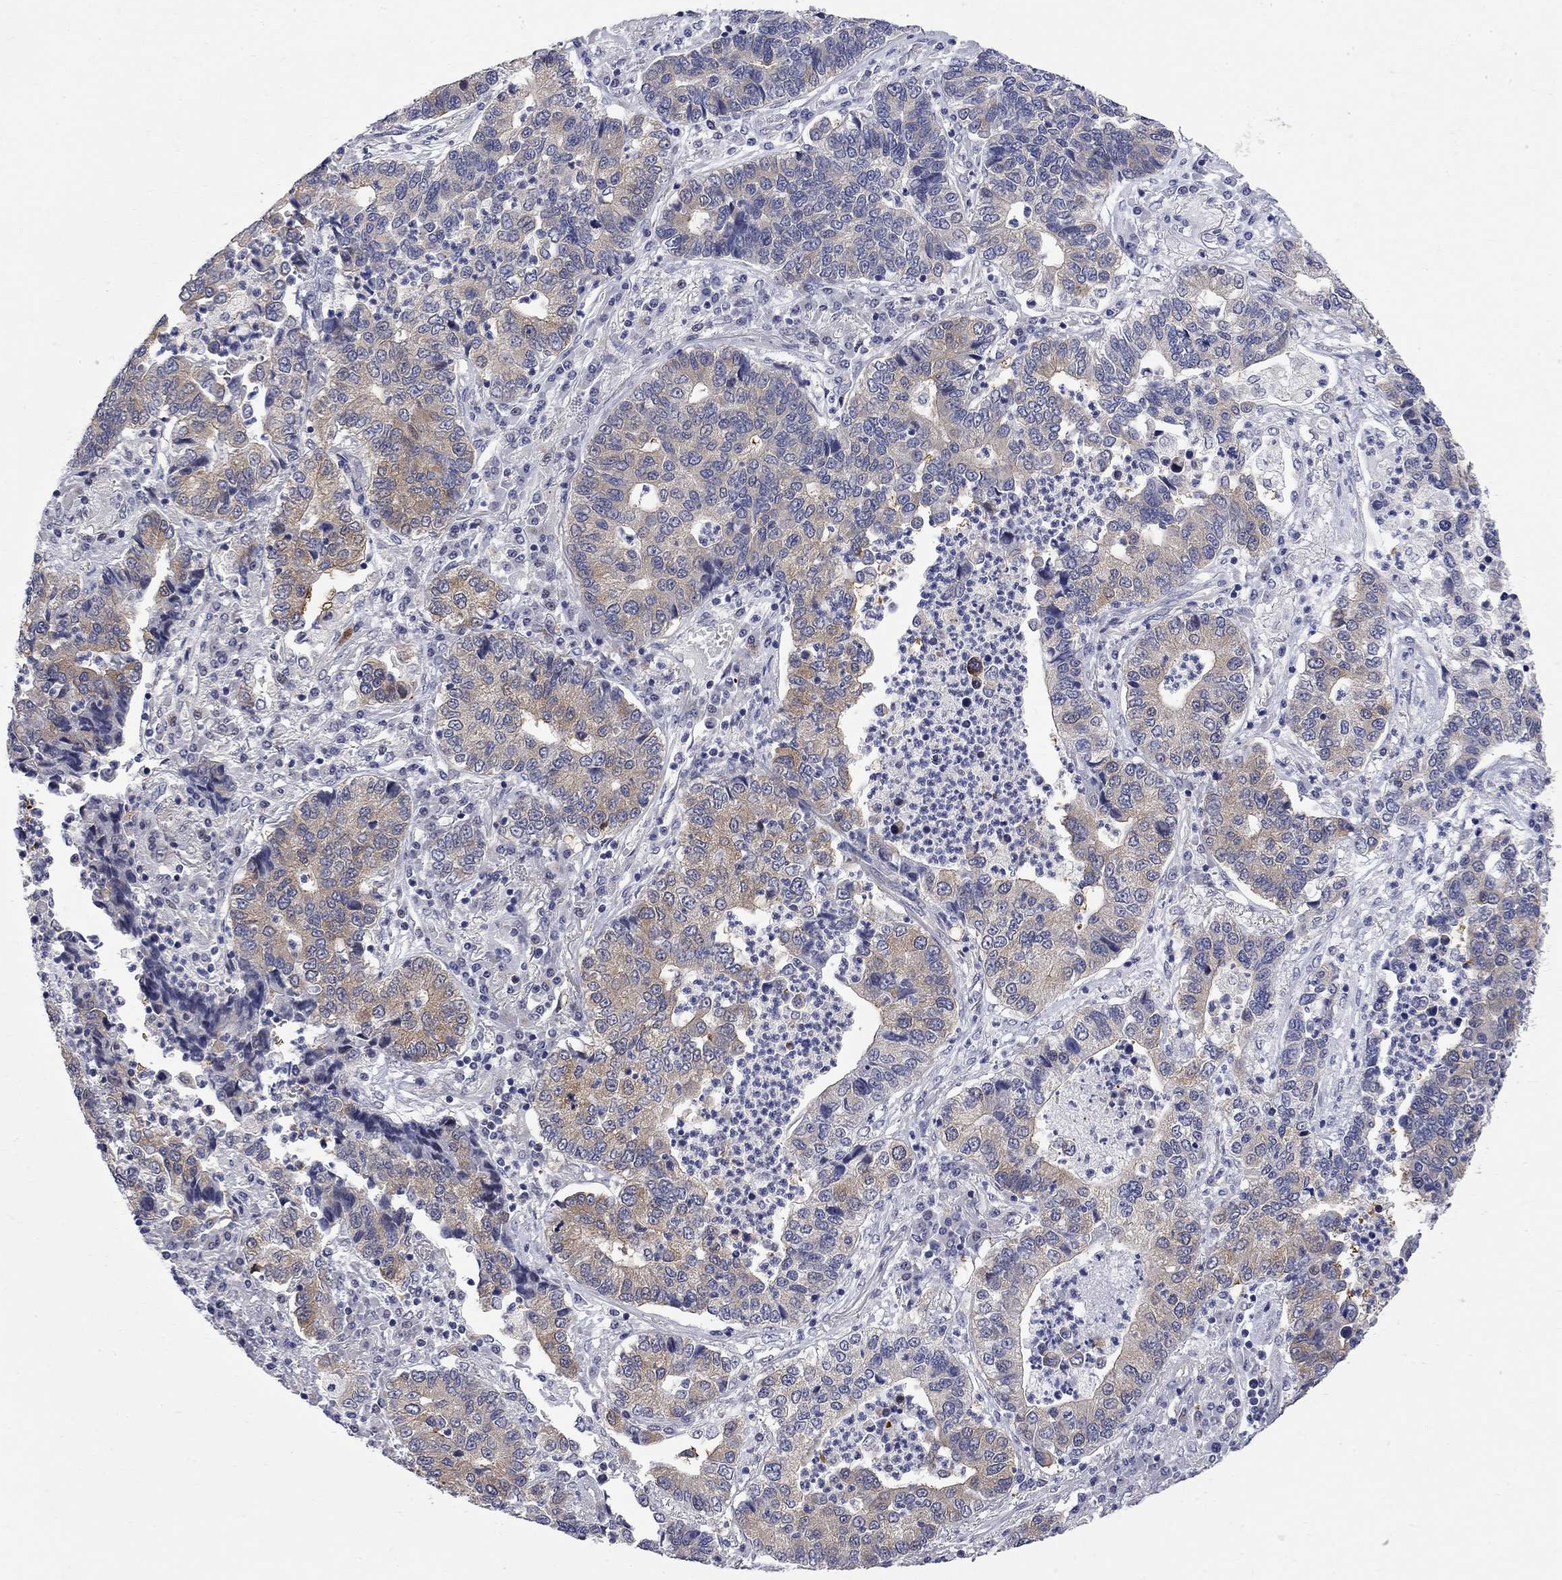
{"staining": {"intensity": "moderate", "quantity": "25%-75%", "location": "cytoplasmic/membranous"}, "tissue": "lung cancer", "cell_type": "Tumor cells", "image_type": "cancer", "snomed": [{"axis": "morphology", "description": "Adenocarcinoma, NOS"}, {"axis": "topography", "description": "Lung"}], "caption": "Human lung adenocarcinoma stained with a protein marker exhibits moderate staining in tumor cells.", "gene": "GALNT8", "patient": {"sex": "female", "age": 57}}